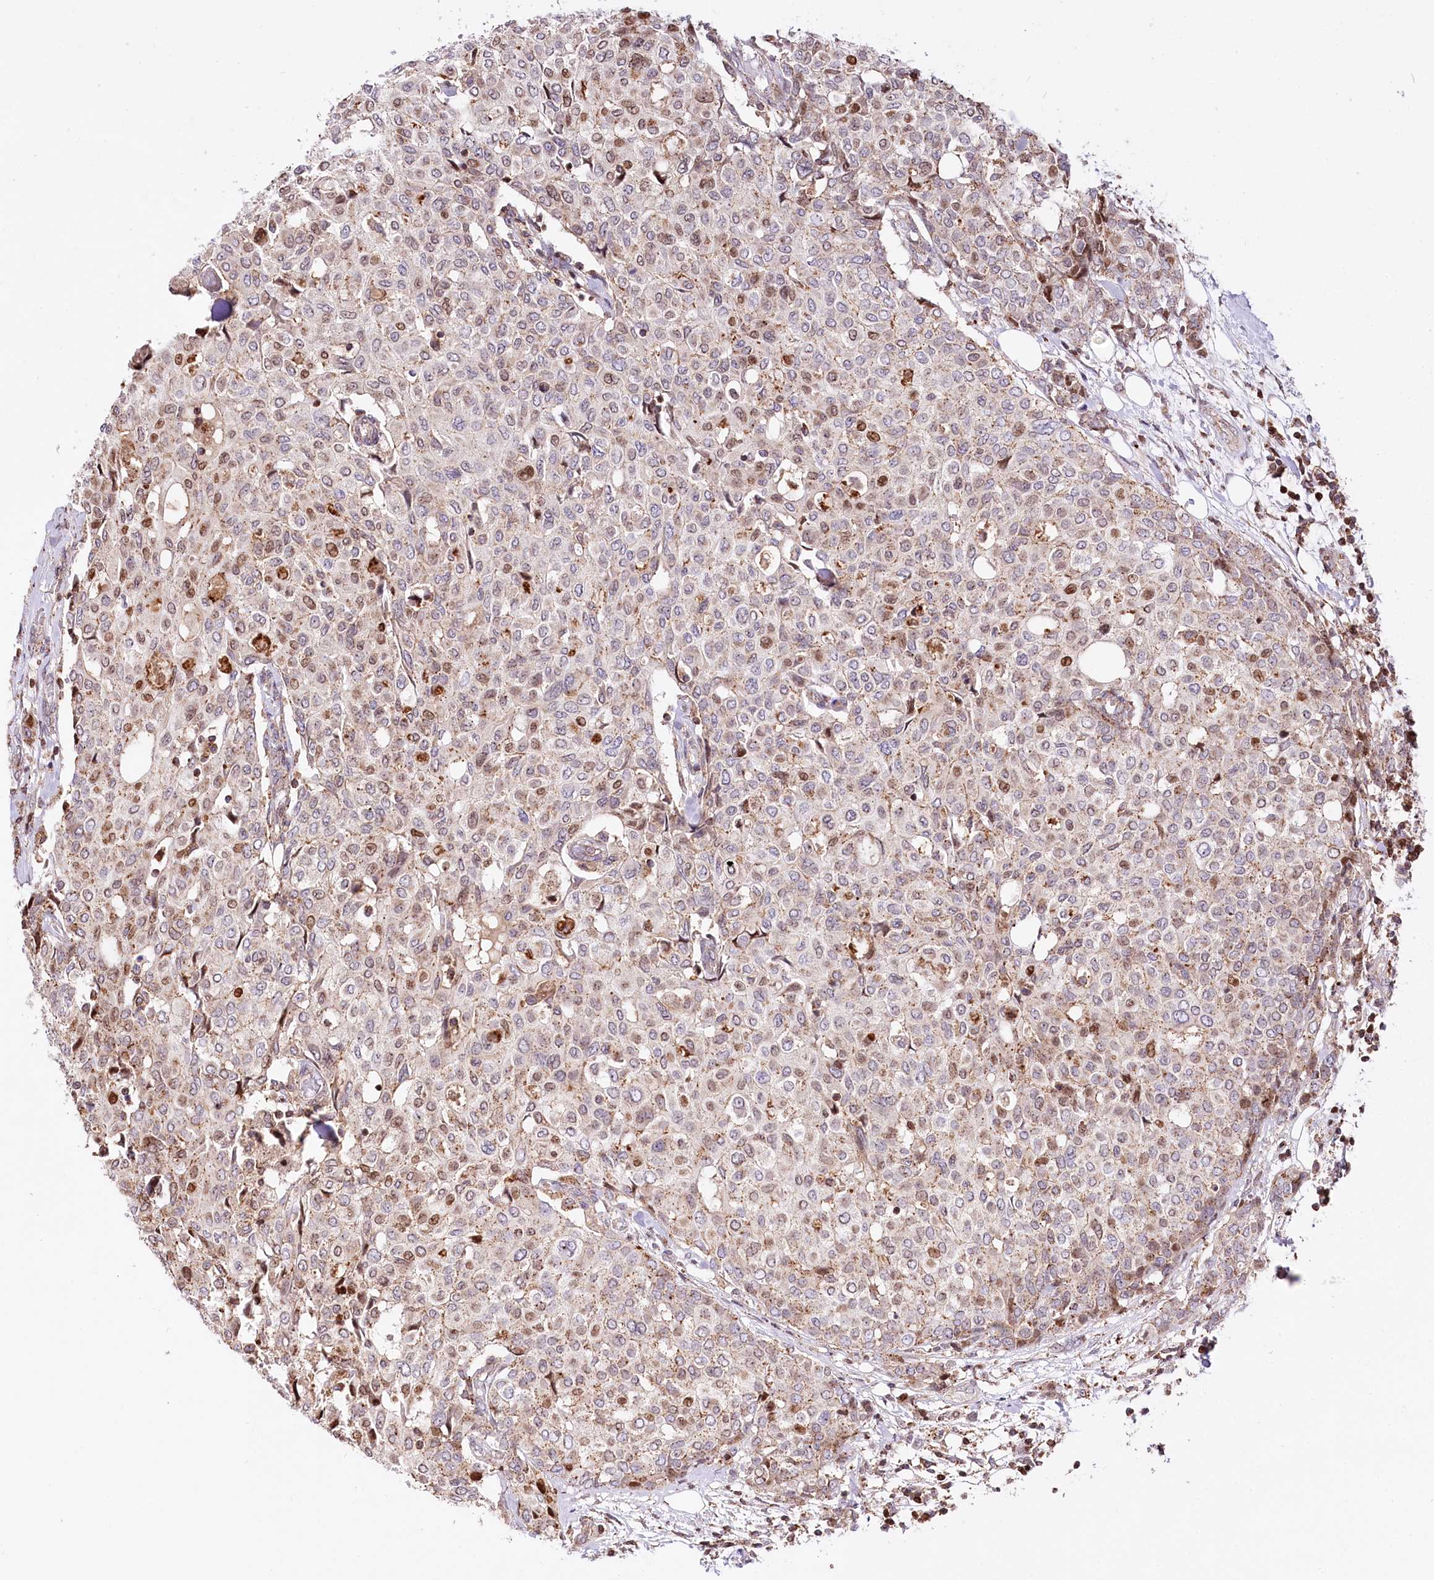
{"staining": {"intensity": "weak", "quantity": "25%-75%", "location": "cytoplasmic/membranous,nuclear"}, "tissue": "breast cancer", "cell_type": "Tumor cells", "image_type": "cancer", "snomed": [{"axis": "morphology", "description": "Lobular carcinoma"}, {"axis": "topography", "description": "Breast"}], "caption": "Weak cytoplasmic/membranous and nuclear protein expression is appreciated in approximately 25%-75% of tumor cells in lobular carcinoma (breast). The staining was performed using DAB to visualize the protein expression in brown, while the nuclei were stained in blue with hematoxylin (Magnification: 20x).", "gene": "ZFYVE27", "patient": {"sex": "female", "age": 51}}